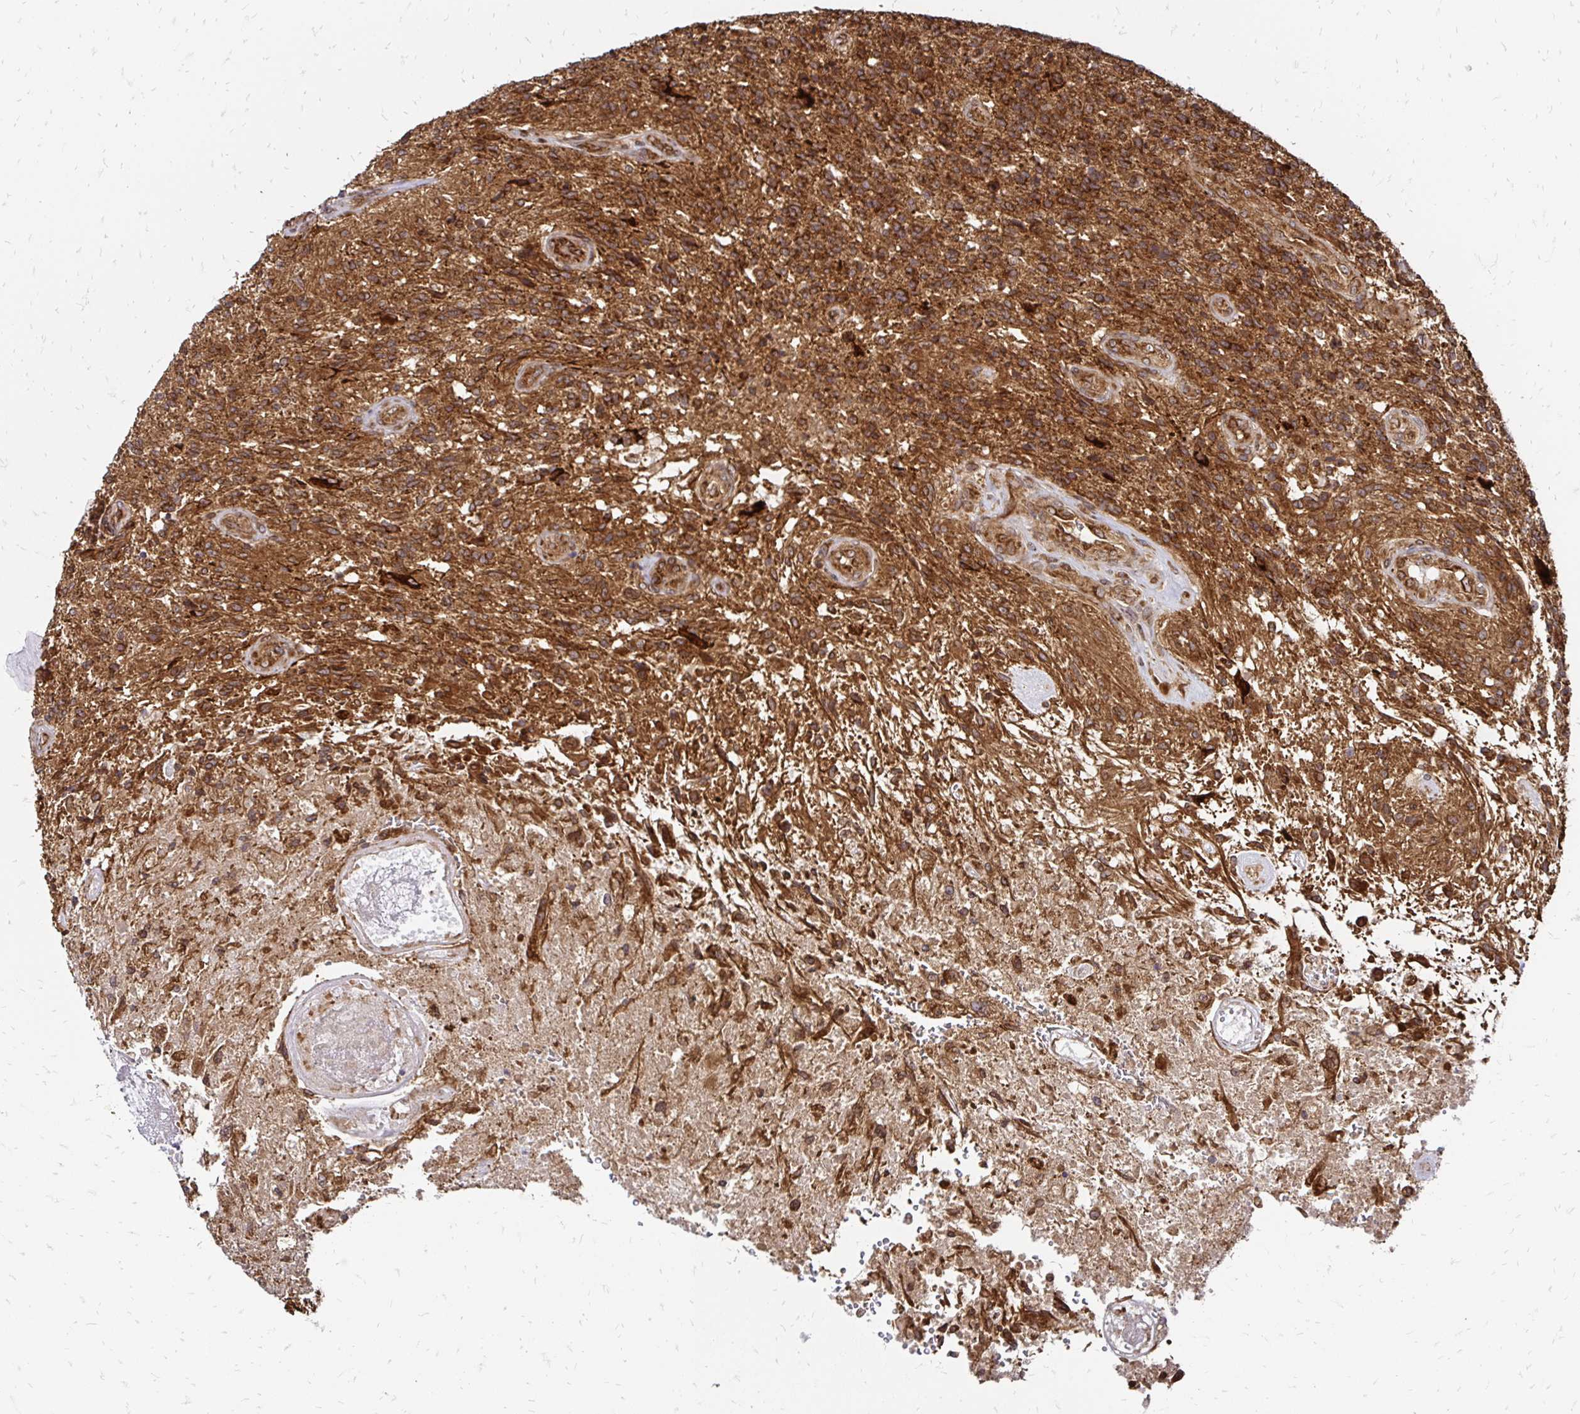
{"staining": {"intensity": "strong", "quantity": ">75%", "location": "cytoplasmic/membranous"}, "tissue": "glioma", "cell_type": "Tumor cells", "image_type": "cancer", "snomed": [{"axis": "morphology", "description": "Glioma, malignant, High grade"}, {"axis": "topography", "description": "Brain"}], "caption": "About >75% of tumor cells in glioma display strong cytoplasmic/membranous protein positivity as visualized by brown immunohistochemical staining.", "gene": "ZW10", "patient": {"sex": "male", "age": 56}}